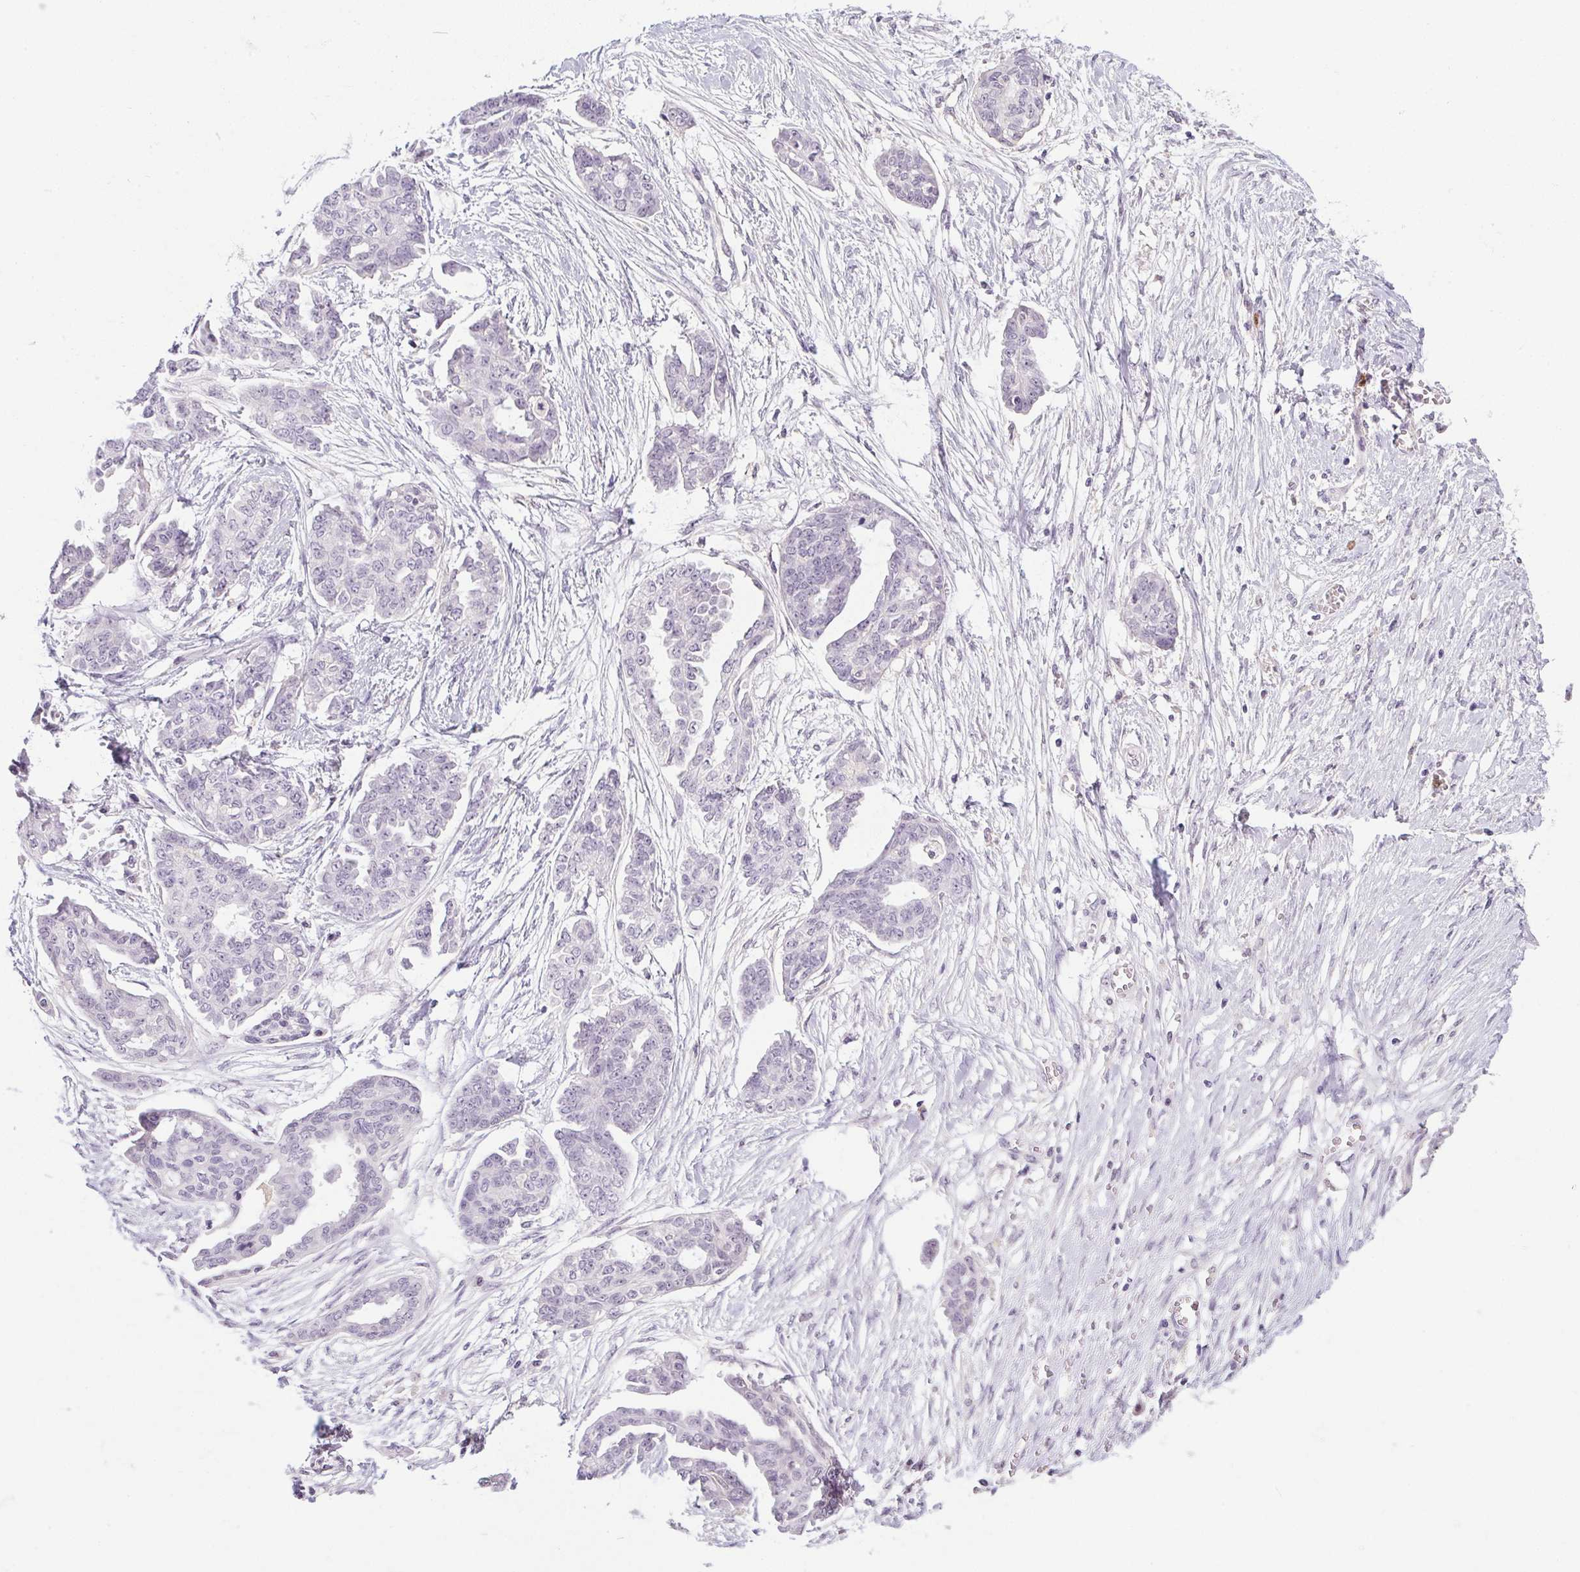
{"staining": {"intensity": "negative", "quantity": "none", "location": "none"}, "tissue": "ovarian cancer", "cell_type": "Tumor cells", "image_type": "cancer", "snomed": [{"axis": "morphology", "description": "Cystadenocarcinoma, serous, NOS"}, {"axis": "topography", "description": "Ovary"}], "caption": "Image shows no significant protein staining in tumor cells of ovarian serous cystadenocarcinoma. Brightfield microscopy of immunohistochemistry stained with DAB (brown) and hematoxylin (blue), captured at high magnification.", "gene": "DNAJC5G", "patient": {"sex": "female", "age": 71}}